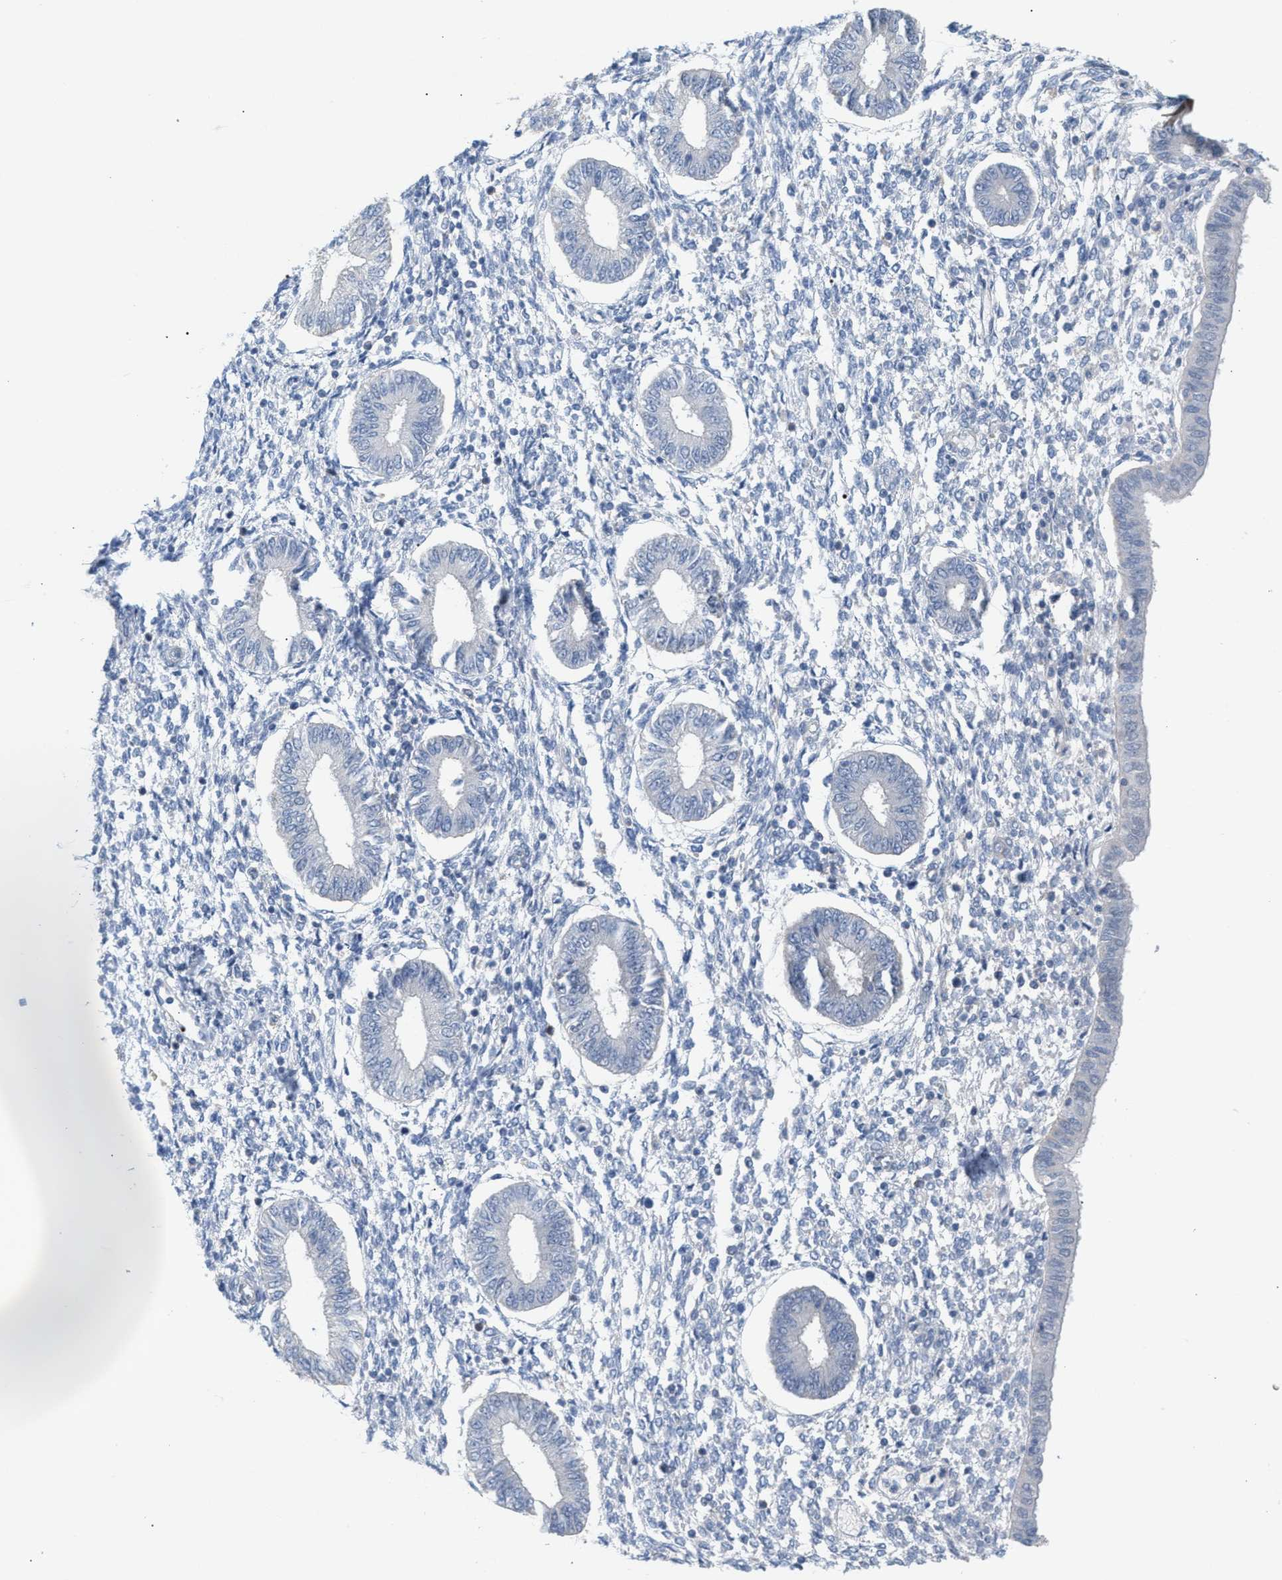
{"staining": {"intensity": "negative", "quantity": "none", "location": "none"}, "tissue": "endometrium", "cell_type": "Cells in endometrial stroma", "image_type": "normal", "snomed": [{"axis": "morphology", "description": "Normal tissue, NOS"}, {"axis": "topography", "description": "Endometrium"}], "caption": "Photomicrograph shows no protein staining in cells in endometrial stroma of unremarkable endometrium.", "gene": "LRCH1", "patient": {"sex": "female", "age": 50}}